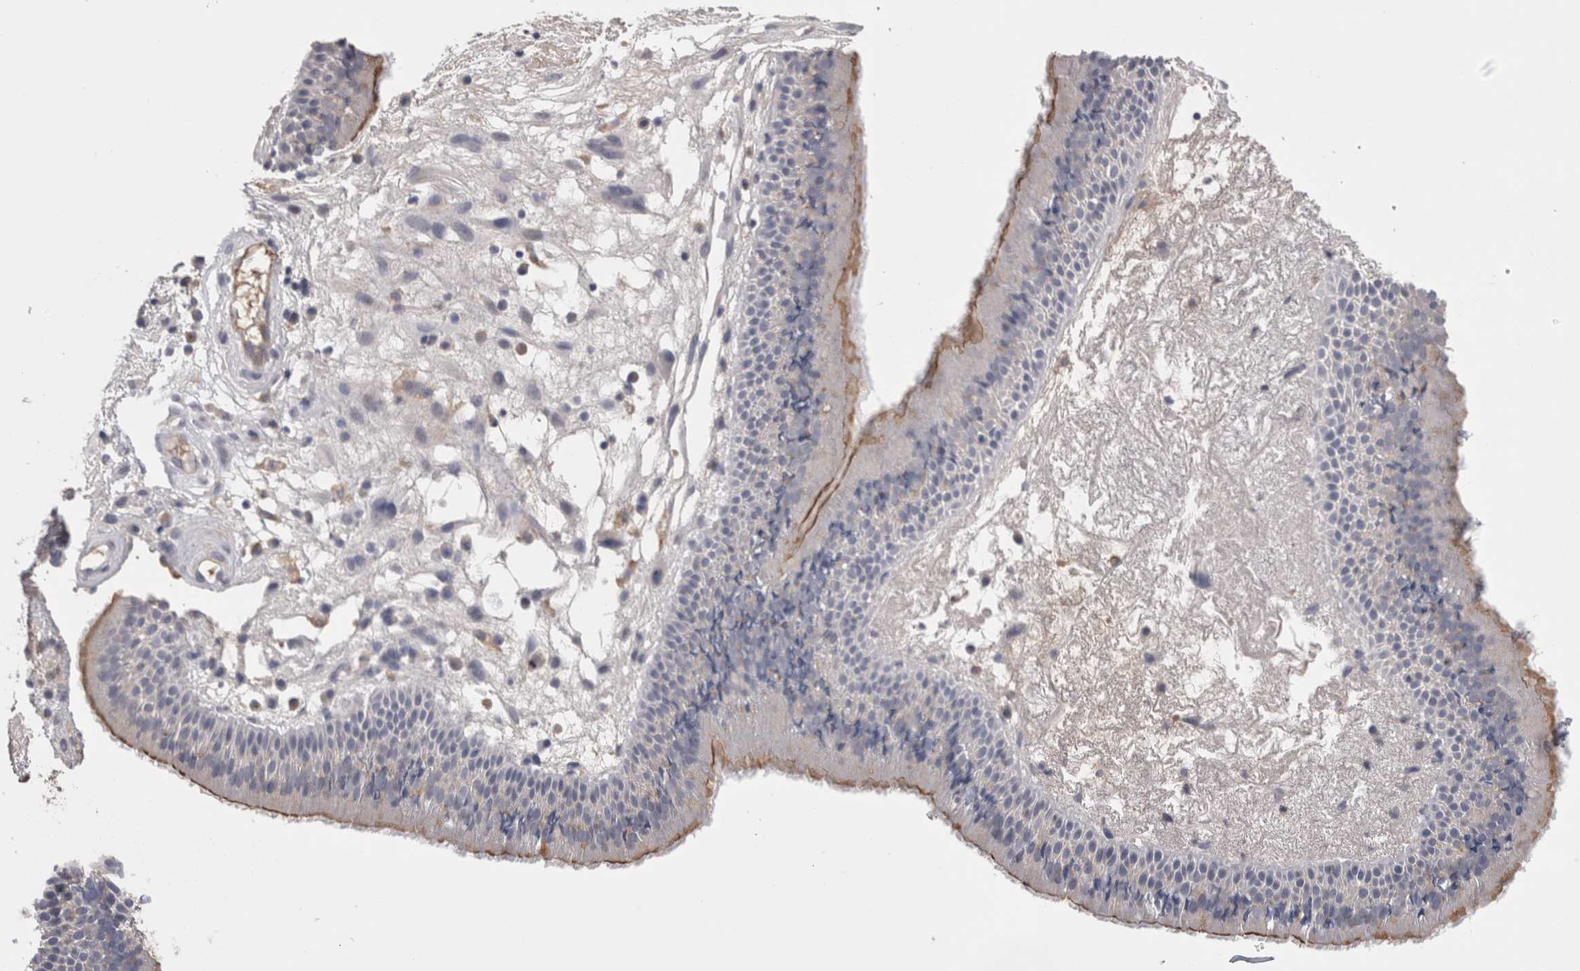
{"staining": {"intensity": "moderate", "quantity": "25%-75%", "location": "cytoplasmic/membranous"}, "tissue": "nasopharynx", "cell_type": "Respiratory epithelial cells", "image_type": "normal", "snomed": [{"axis": "morphology", "description": "Normal tissue, NOS"}, {"axis": "topography", "description": "Nasopharynx"}], "caption": "A histopathology image of nasopharynx stained for a protein displays moderate cytoplasmic/membranous brown staining in respiratory epithelial cells.", "gene": "REG1A", "patient": {"sex": "female", "age": 39}}